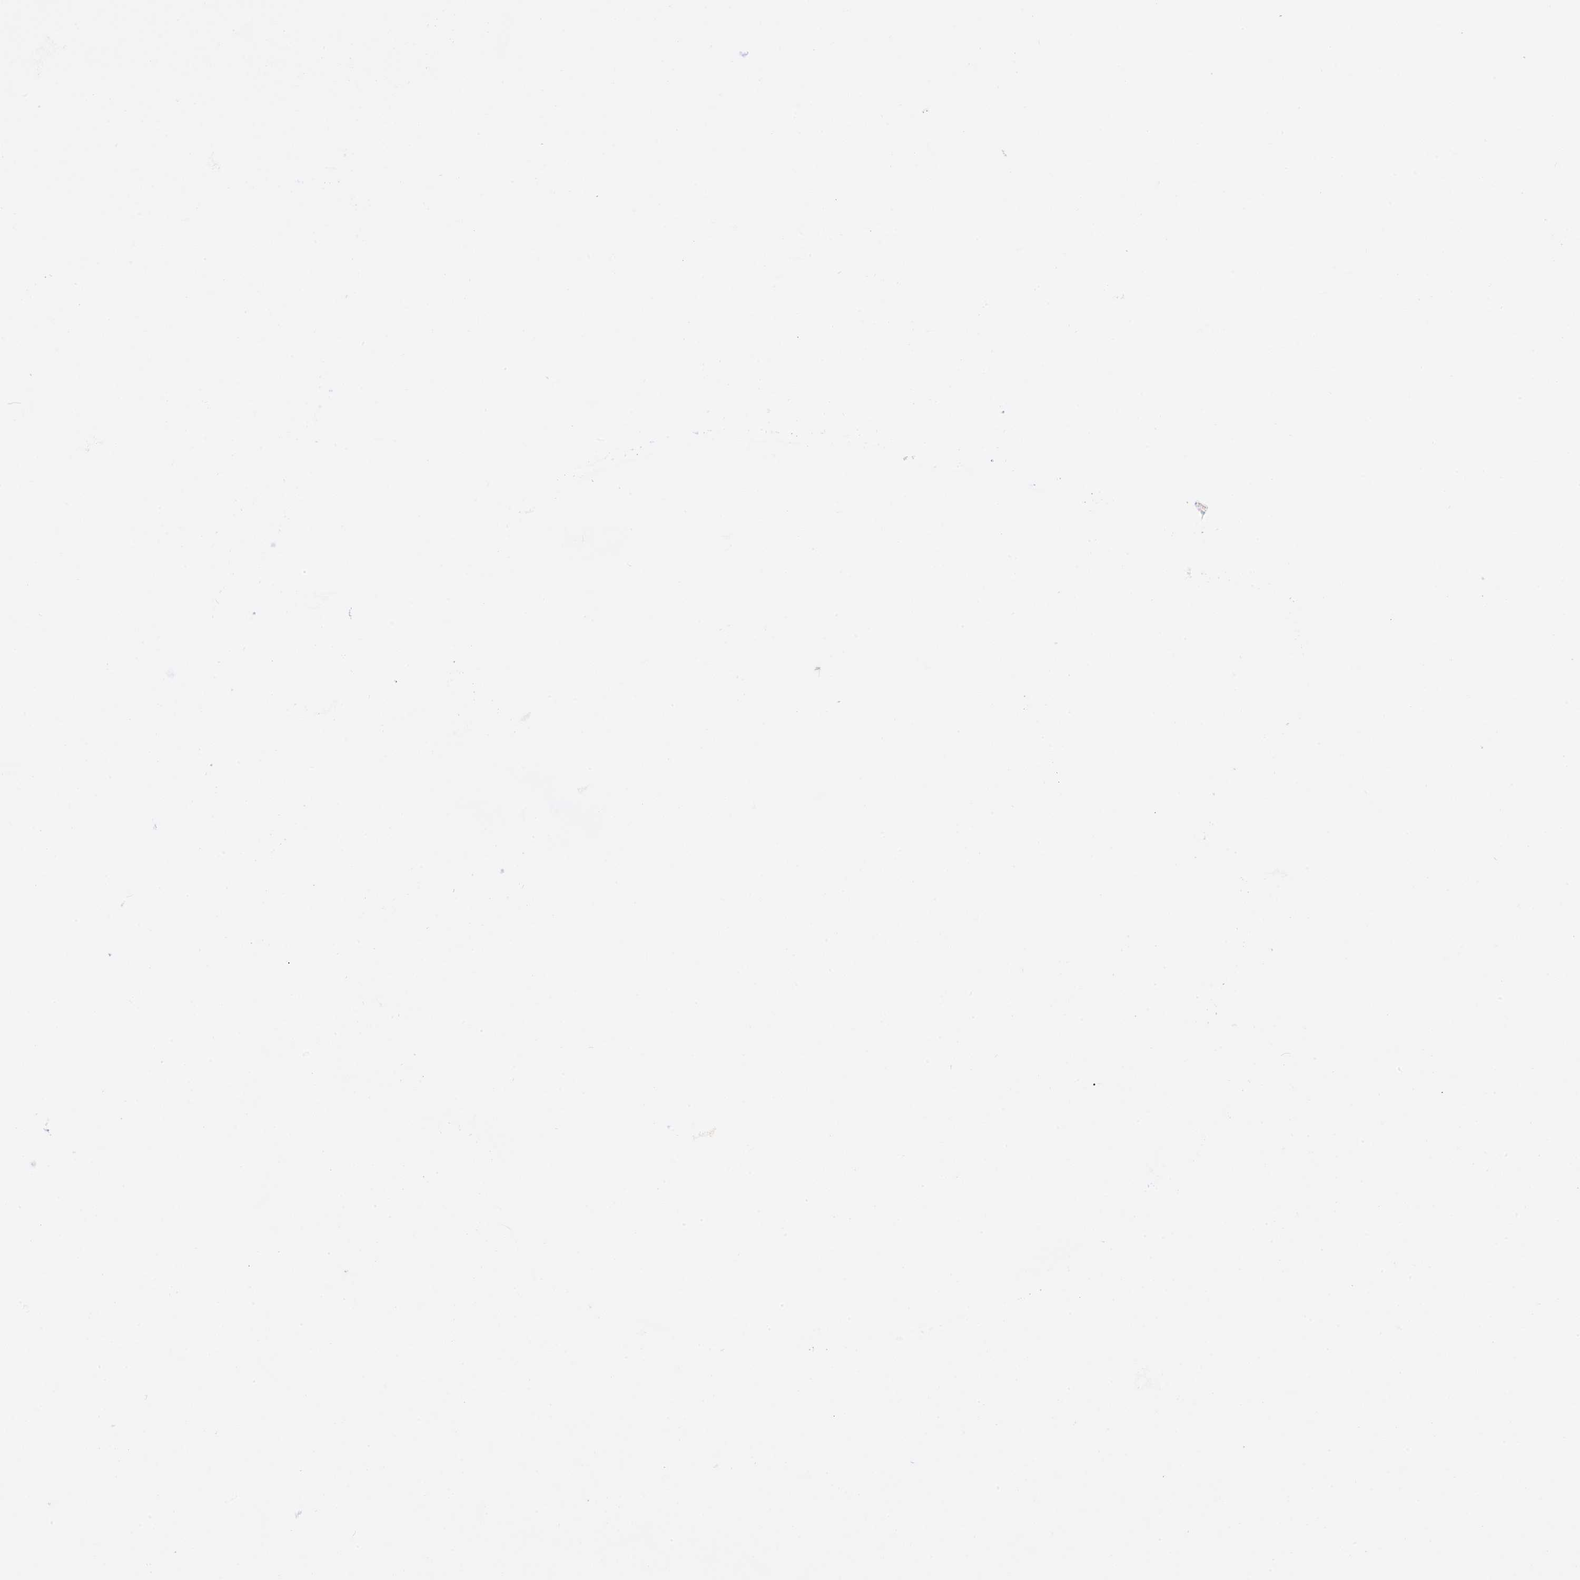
{"staining": {"intensity": "weak", "quantity": "<25%", "location": "nuclear"}, "tissue": "lung cancer", "cell_type": "Tumor cells", "image_type": "cancer", "snomed": [{"axis": "morphology", "description": "Adenocarcinoma, NOS"}, {"axis": "topography", "description": "Lung"}], "caption": "The image exhibits no staining of tumor cells in adenocarcinoma (lung).", "gene": "MPHOSPH8", "patient": {"sex": "male", "age": 49}}